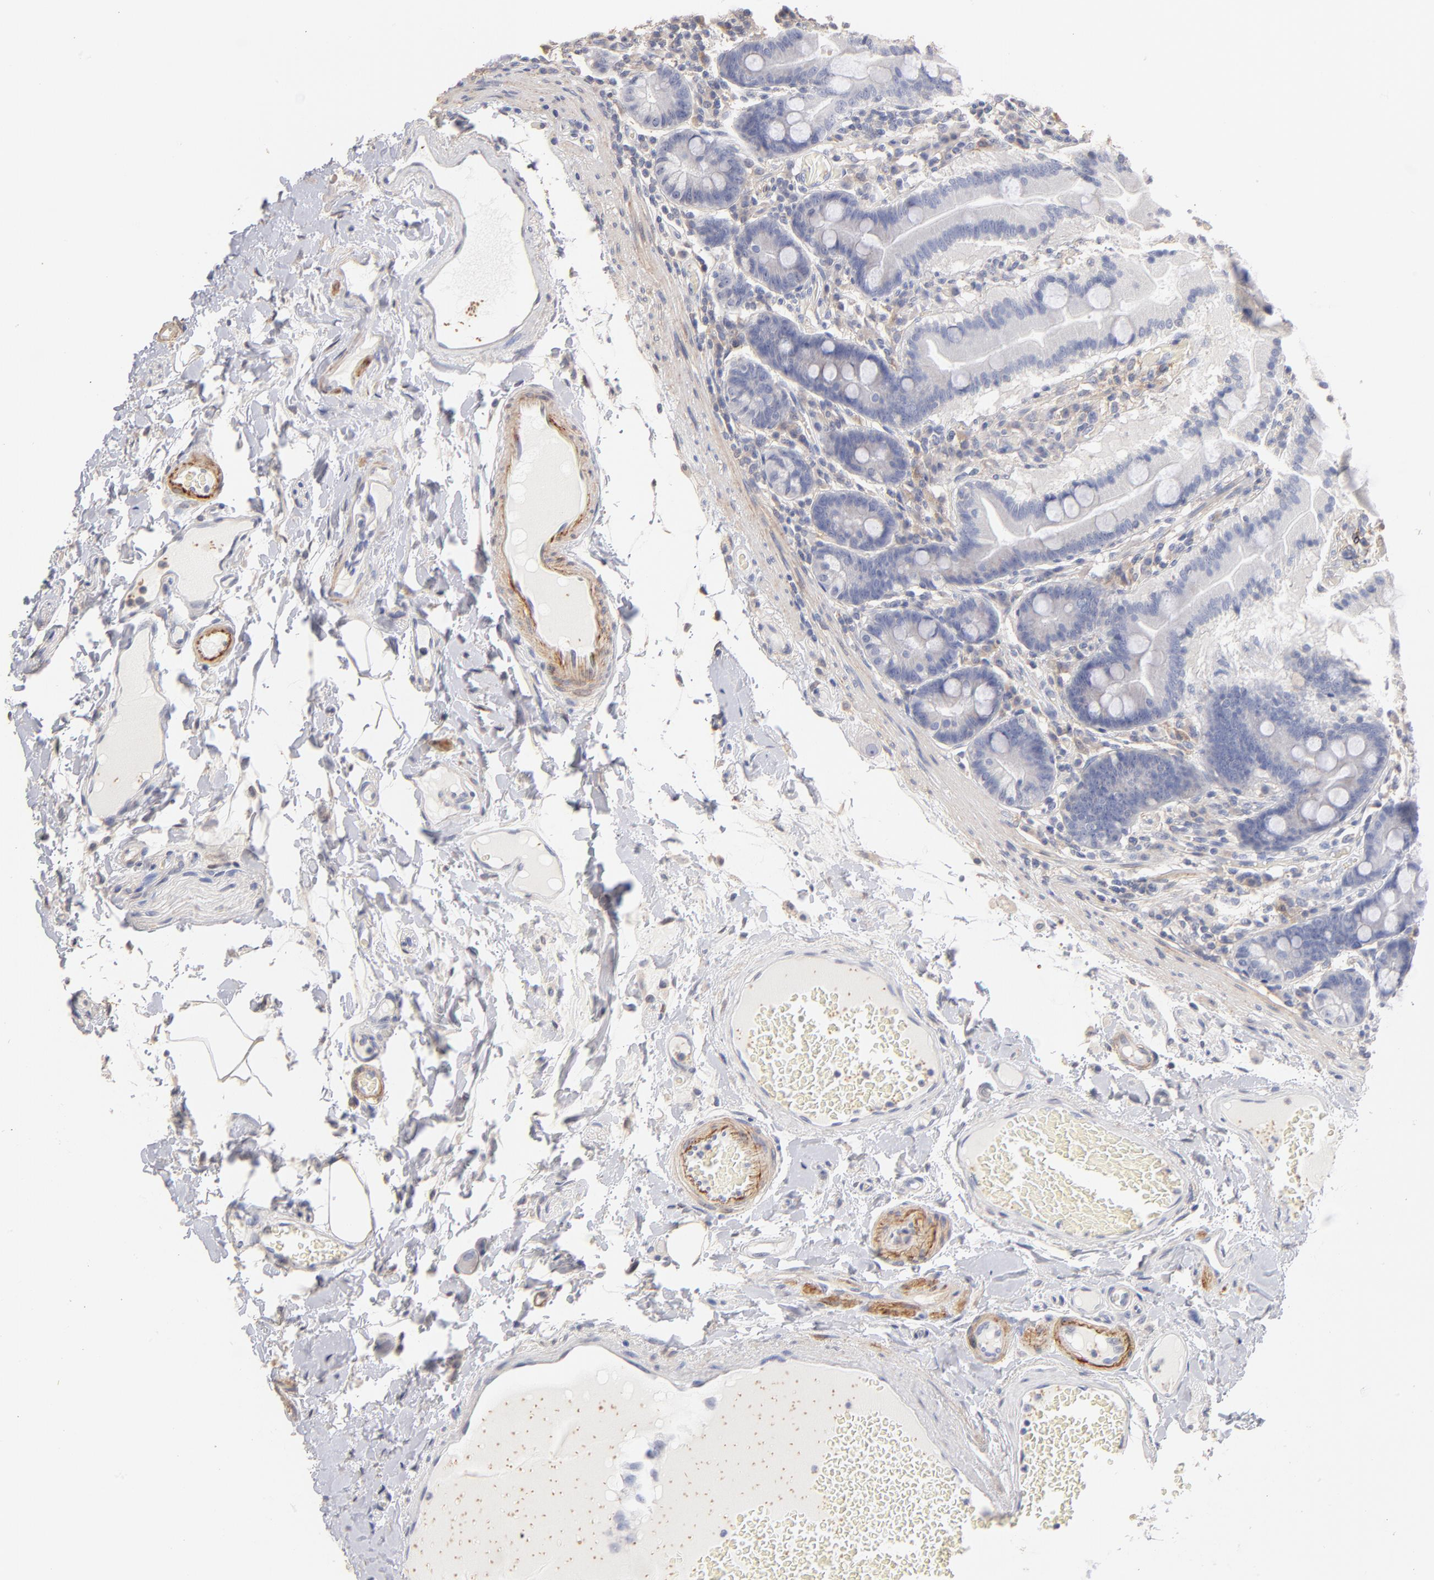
{"staining": {"intensity": "negative", "quantity": "none", "location": "none"}, "tissue": "duodenum", "cell_type": "Glandular cells", "image_type": "normal", "snomed": [{"axis": "morphology", "description": "Normal tissue, NOS"}, {"axis": "topography", "description": "Duodenum"}], "caption": "IHC of normal human duodenum reveals no positivity in glandular cells. (DAB IHC, high magnification).", "gene": "ITGA8", "patient": {"sex": "female", "age": 64}}